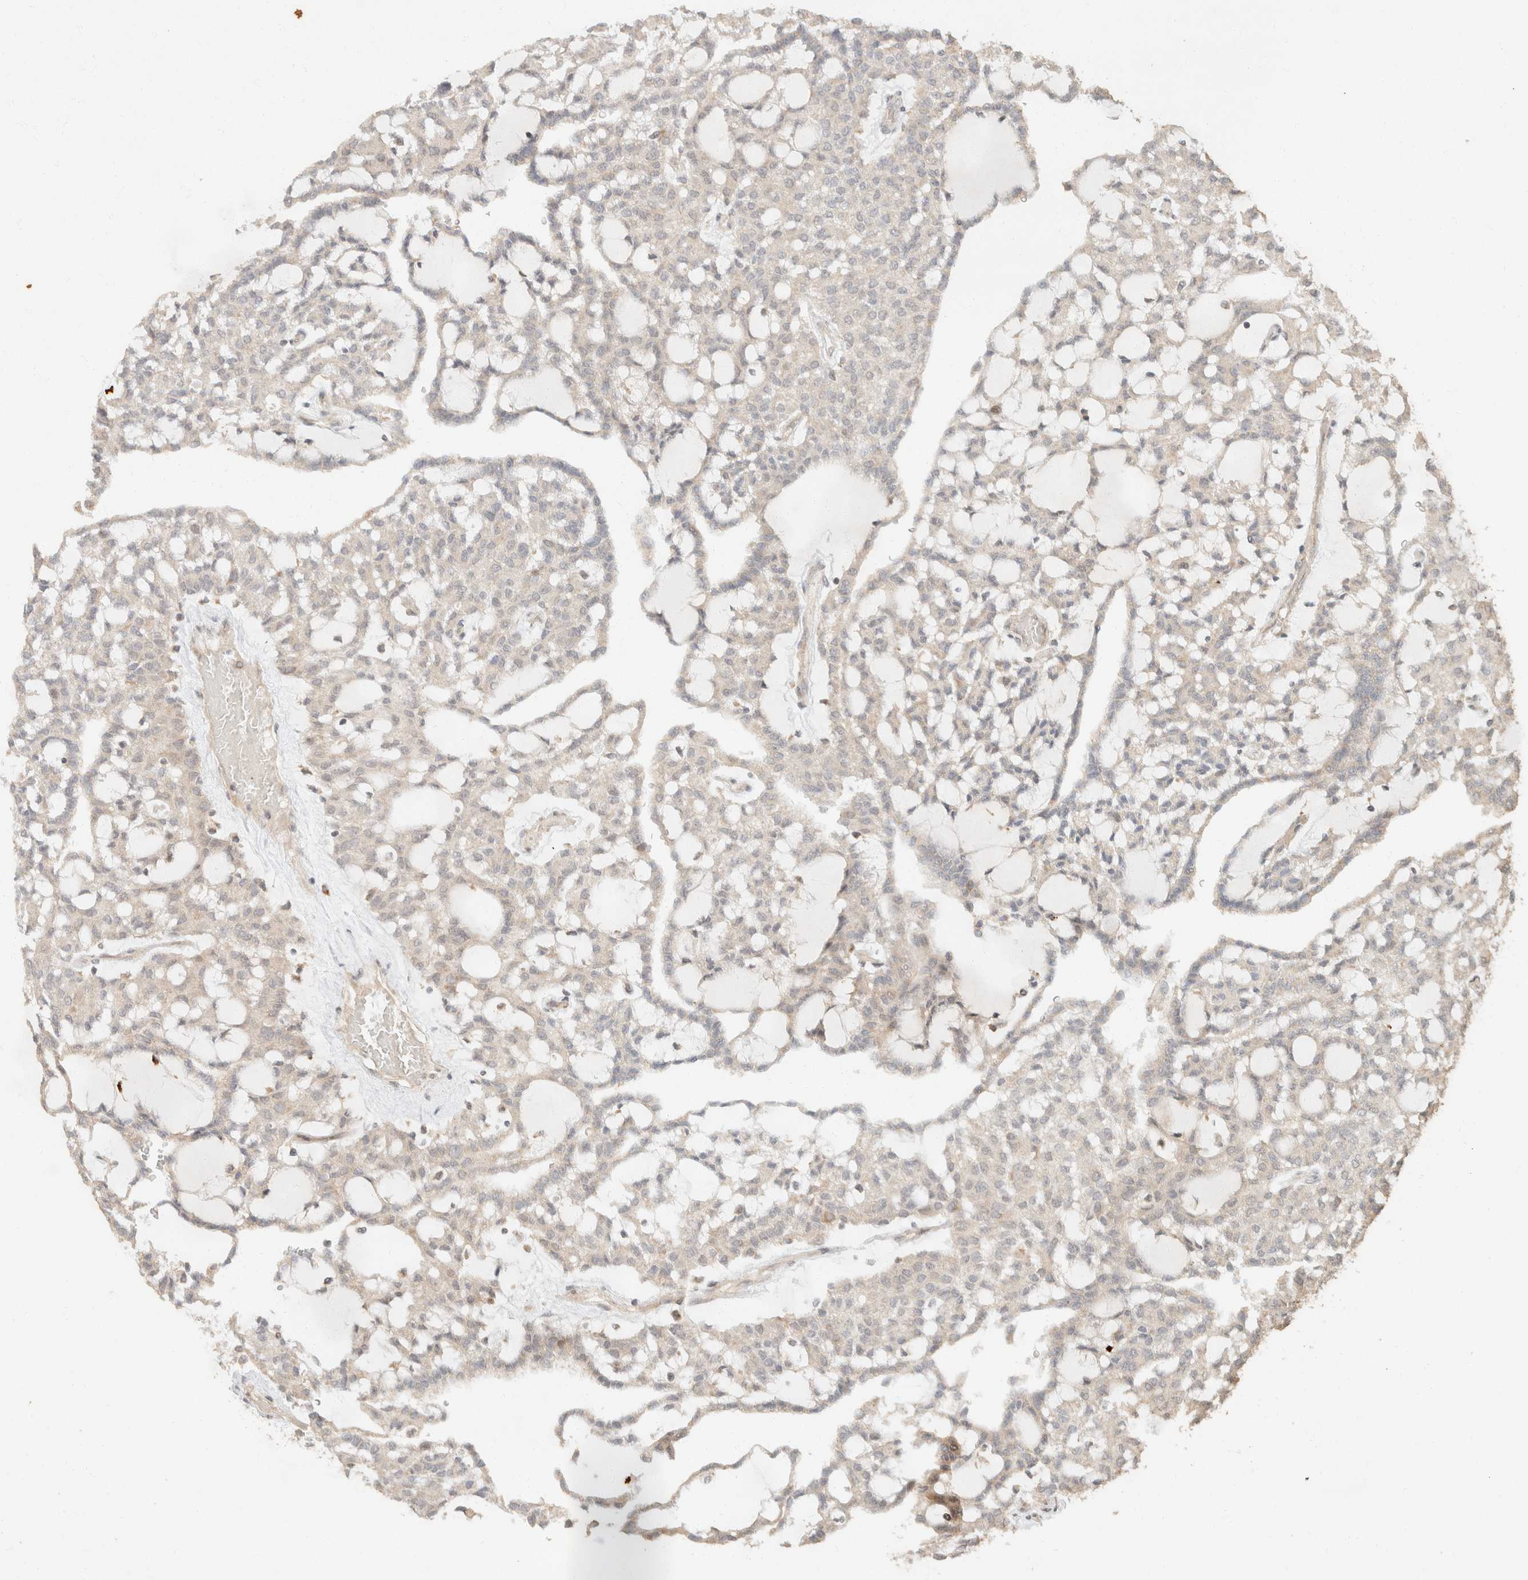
{"staining": {"intensity": "negative", "quantity": "none", "location": "none"}, "tissue": "renal cancer", "cell_type": "Tumor cells", "image_type": "cancer", "snomed": [{"axis": "morphology", "description": "Adenocarcinoma, NOS"}, {"axis": "topography", "description": "Kidney"}], "caption": "An immunohistochemistry (IHC) micrograph of renal cancer is shown. There is no staining in tumor cells of renal cancer. (DAB immunohistochemistry, high magnification).", "gene": "TACC1", "patient": {"sex": "male", "age": 63}}